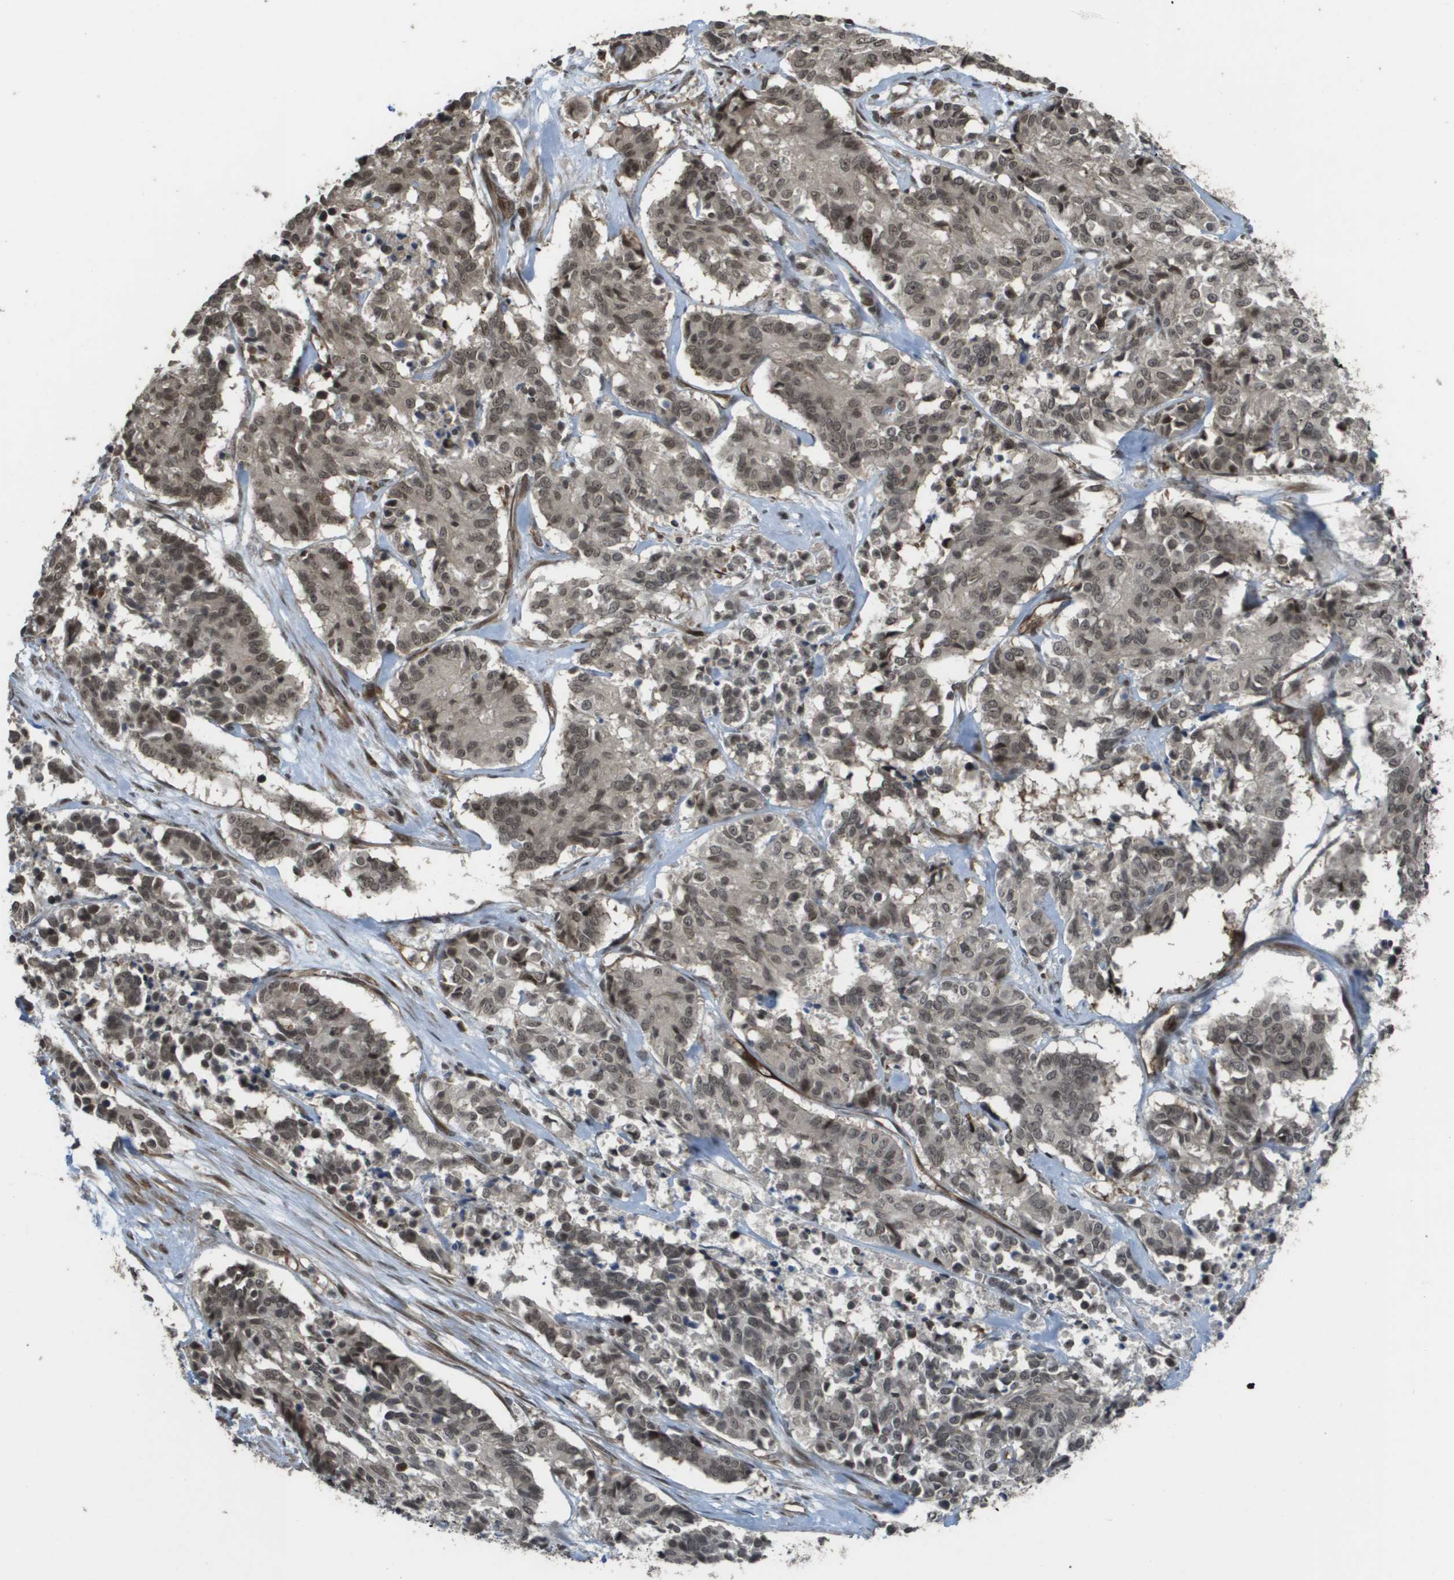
{"staining": {"intensity": "weak", "quantity": ">75%", "location": "cytoplasmic/membranous,nuclear"}, "tissue": "cervical cancer", "cell_type": "Tumor cells", "image_type": "cancer", "snomed": [{"axis": "morphology", "description": "Squamous cell carcinoma, NOS"}, {"axis": "topography", "description": "Cervix"}], "caption": "The immunohistochemical stain shows weak cytoplasmic/membranous and nuclear staining in tumor cells of squamous cell carcinoma (cervical) tissue.", "gene": "KAT5", "patient": {"sex": "female", "age": 35}}